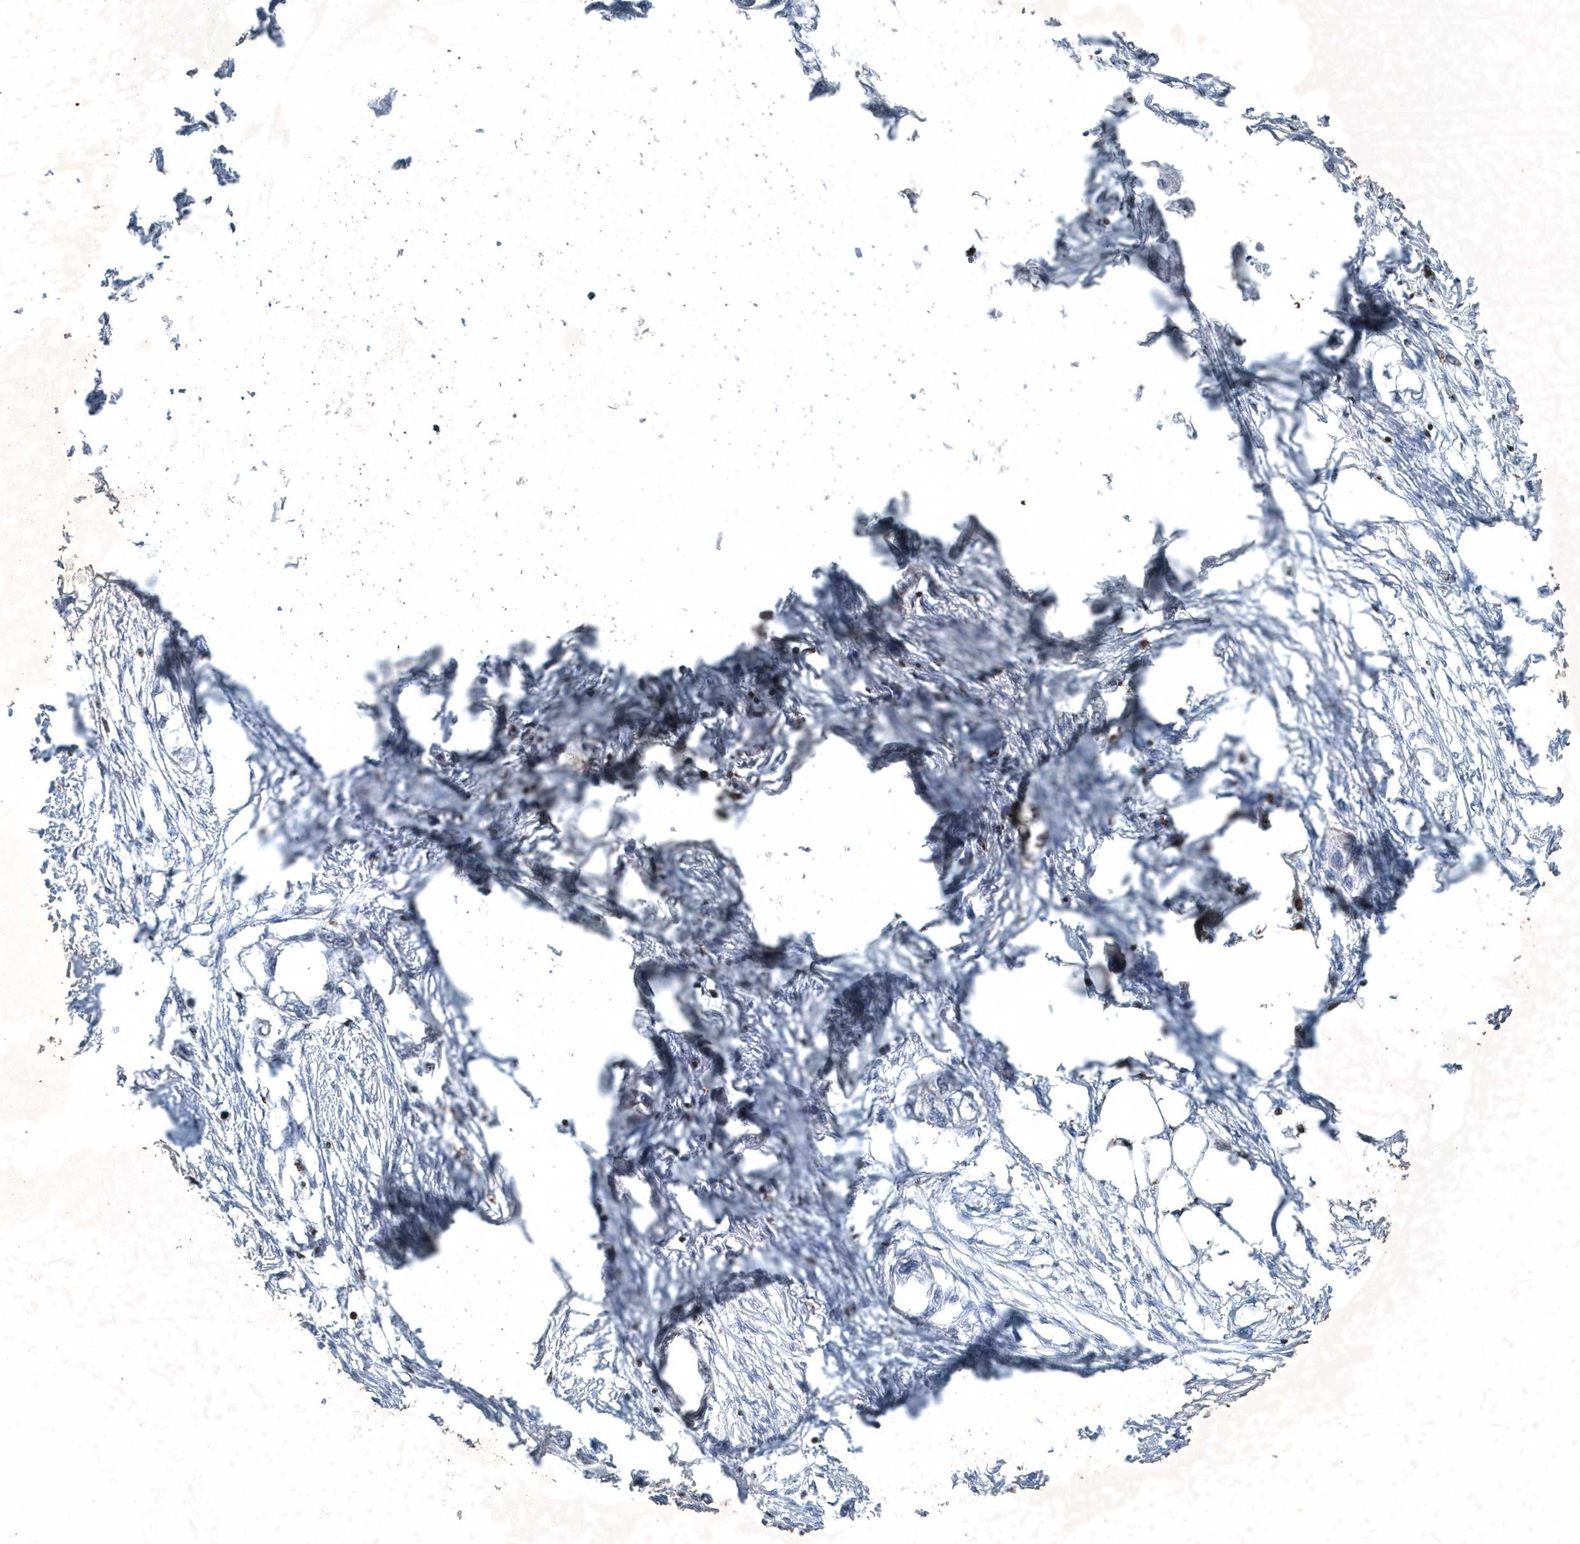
{"staining": {"intensity": "negative", "quantity": "none", "location": "none"}, "tissue": "endometrial cancer", "cell_type": "Tumor cells", "image_type": "cancer", "snomed": [{"axis": "morphology", "description": "Adenocarcinoma, NOS"}, {"axis": "morphology", "description": "Adenocarcinoma, metastatic, NOS"}, {"axis": "topography", "description": "Adipose tissue"}, {"axis": "topography", "description": "Endometrium"}], "caption": "Metastatic adenocarcinoma (endometrial) was stained to show a protein in brown. There is no significant positivity in tumor cells.", "gene": "QTRT2", "patient": {"sex": "female", "age": 67}}